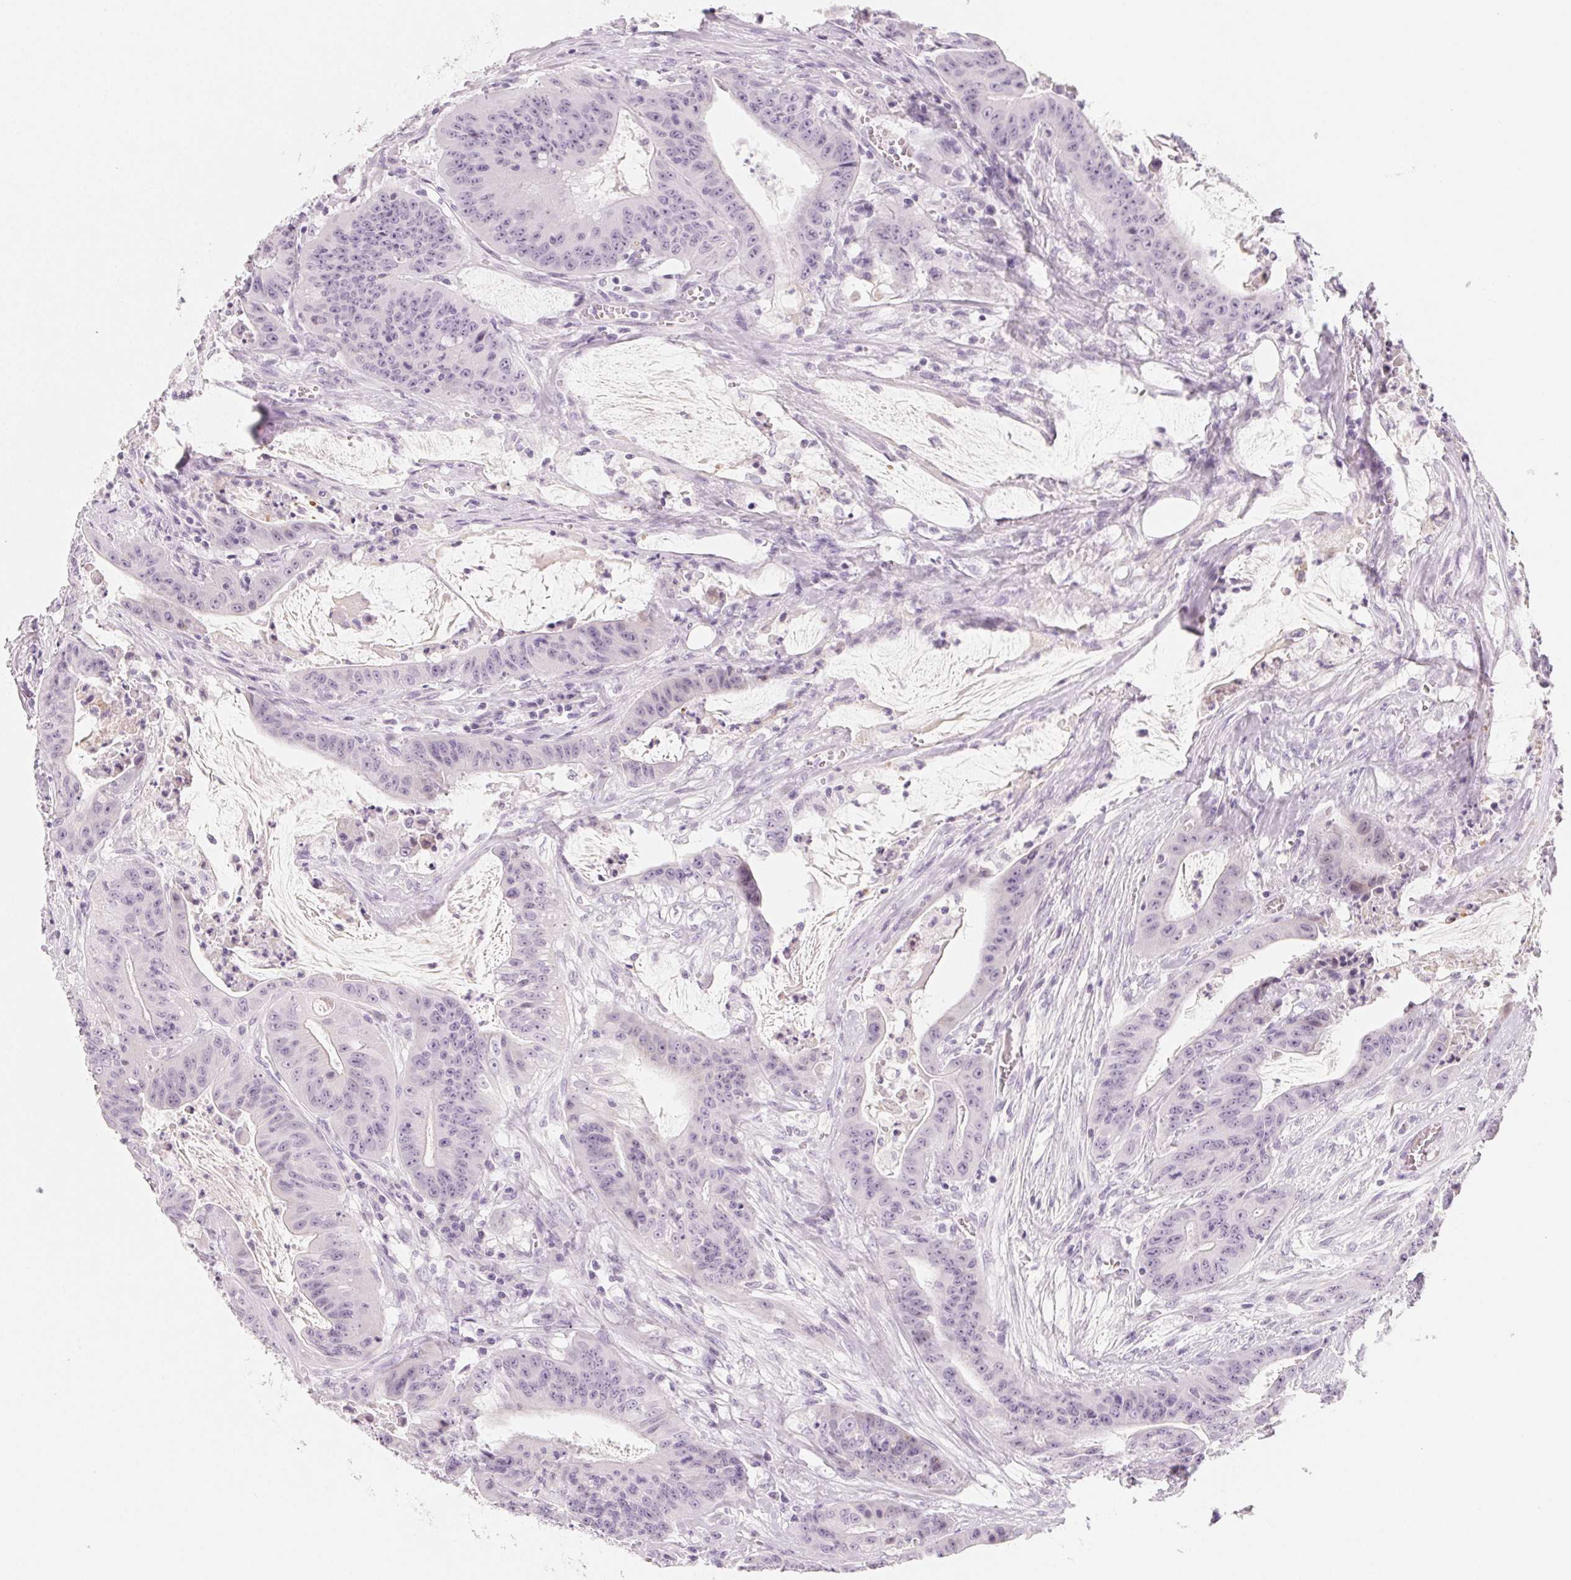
{"staining": {"intensity": "negative", "quantity": "none", "location": "none"}, "tissue": "colorectal cancer", "cell_type": "Tumor cells", "image_type": "cancer", "snomed": [{"axis": "morphology", "description": "Adenocarcinoma, NOS"}, {"axis": "topography", "description": "Colon"}], "caption": "Colorectal cancer stained for a protein using IHC exhibits no positivity tumor cells.", "gene": "SH3GL2", "patient": {"sex": "male", "age": 33}}